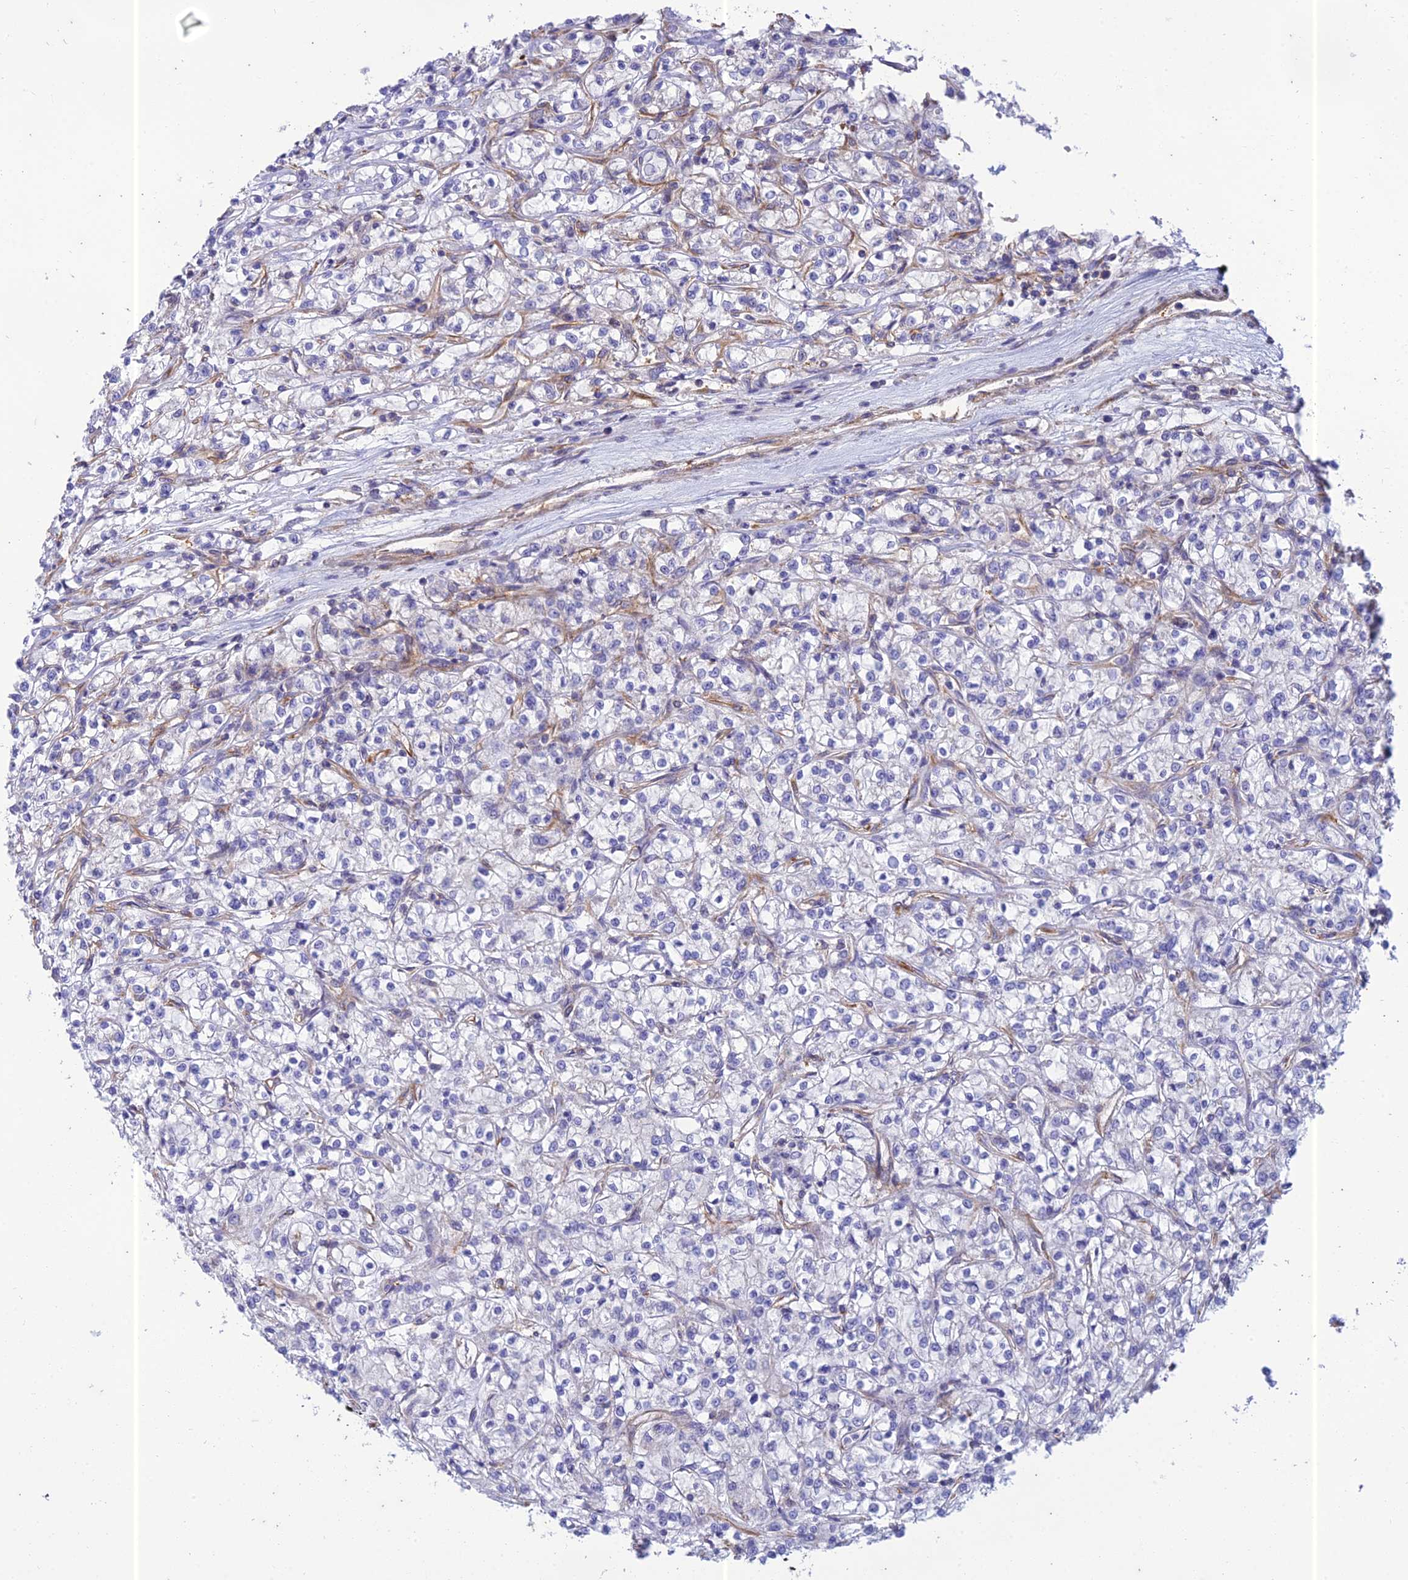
{"staining": {"intensity": "negative", "quantity": "none", "location": "none"}, "tissue": "renal cancer", "cell_type": "Tumor cells", "image_type": "cancer", "snomed": [{"axis": "morphology", "description": "Adenocarcinoma, NOS"}, {"axis": "topography", "description": "Kidney"}], "caption": "Immunohistochemical staining of renal adenocarcinoma displays no significant positivity in tumor cells.", "gene": "PTCD2", "patient": {"sex": "female", "age": 59}}